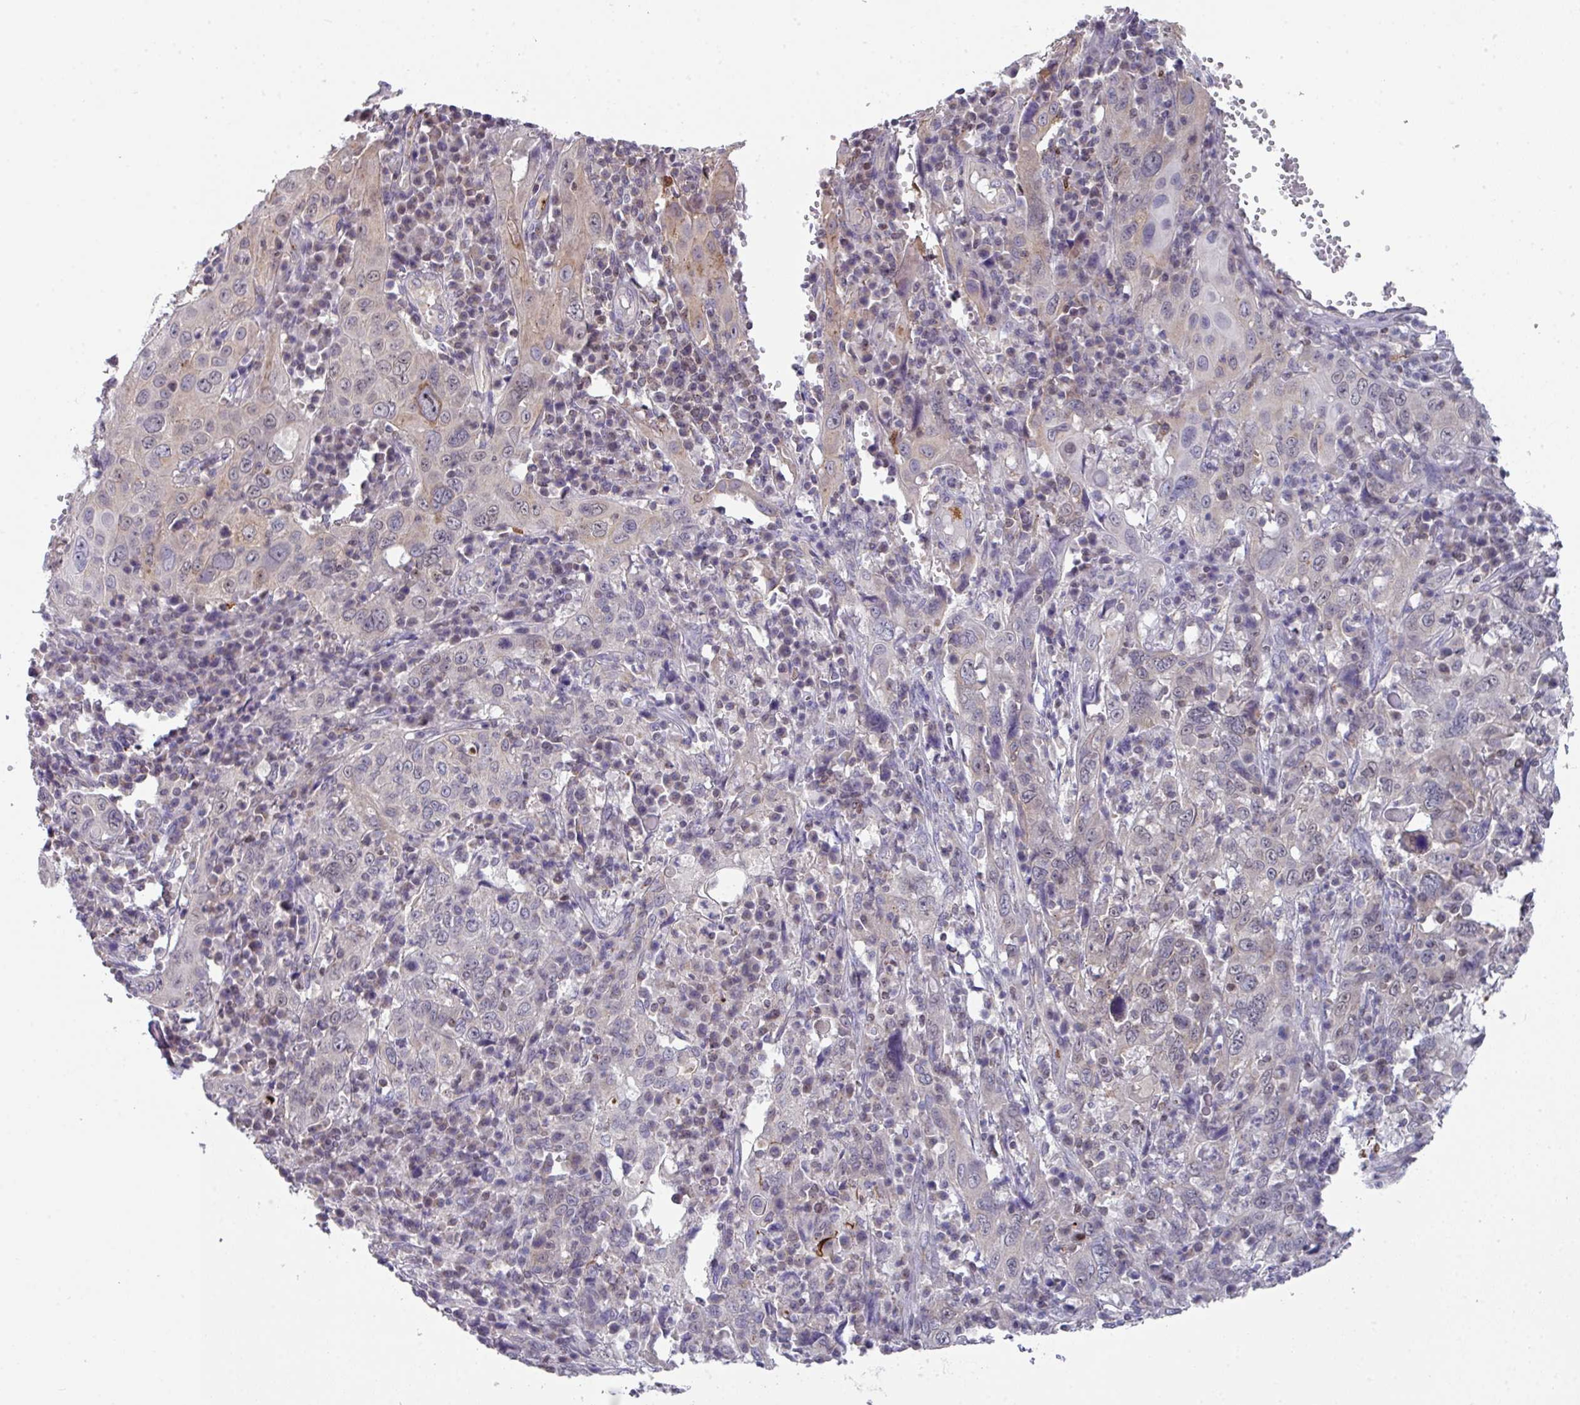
{"staining": {"intensity": "moderate", "quantity": "<25%", "location": "cytoplasmic/membranous,nuclear"}, "tissue": "cervical cancer", "cell_type": "Tumor cells", "image_type": "cancer", "snomed": [{"axis": "morphology", "description": "Squamous cell carcinoma, NOS"}, {"axis": "topography", "description": "Cervix"}], "caption": "DAB (3,3'-diaminobenzidine) immunohistochemical staining of cervical cancer displays moderate cytoplasmic/membranous and nuclear protein staining in about <25% of tumor cells.", "gene": "DCAF12L2", "patient": {"sex": "female", "age": 46}}